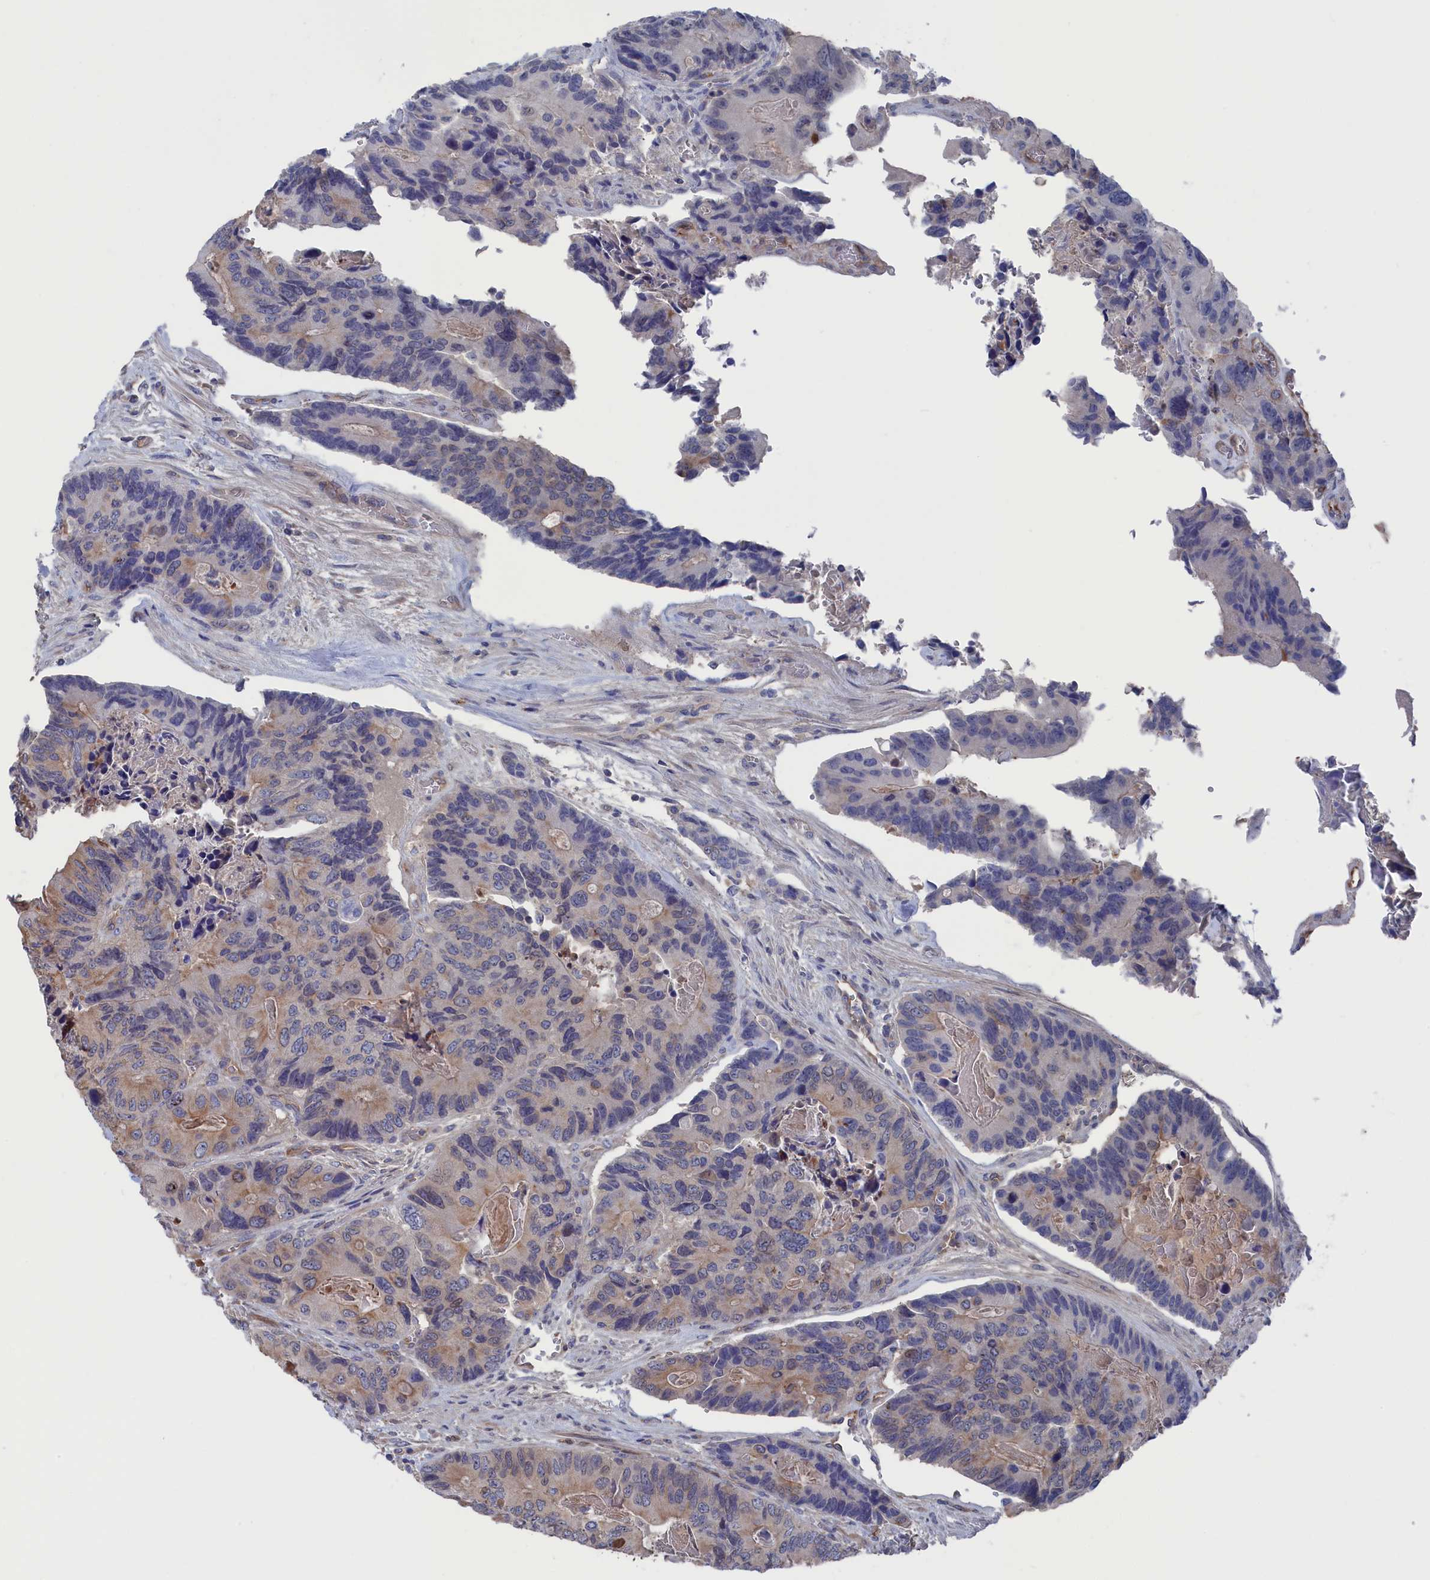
{"staining": {"intensity": "weak", "quantity": "25%-75%", "location": "cytoplasmic/membranous"}, "tissue": "colorectal cancer", "cell_type": "Tumor cells", "image_type": "cancer", "snomed": [{"axis": "morphology", "description": "Adenocarcinoma, NOS"}, {"axis": "topography", "description": "Colon"}], "caption": "Brown immunohistochemical staining in colorectal adenocarcinoma displays weak cytoplasmic/membranous staining in approximately 25%-75% of tumor cells.", "gene": "NUTF2", "patient": {"sex": "male", "age": 84}}